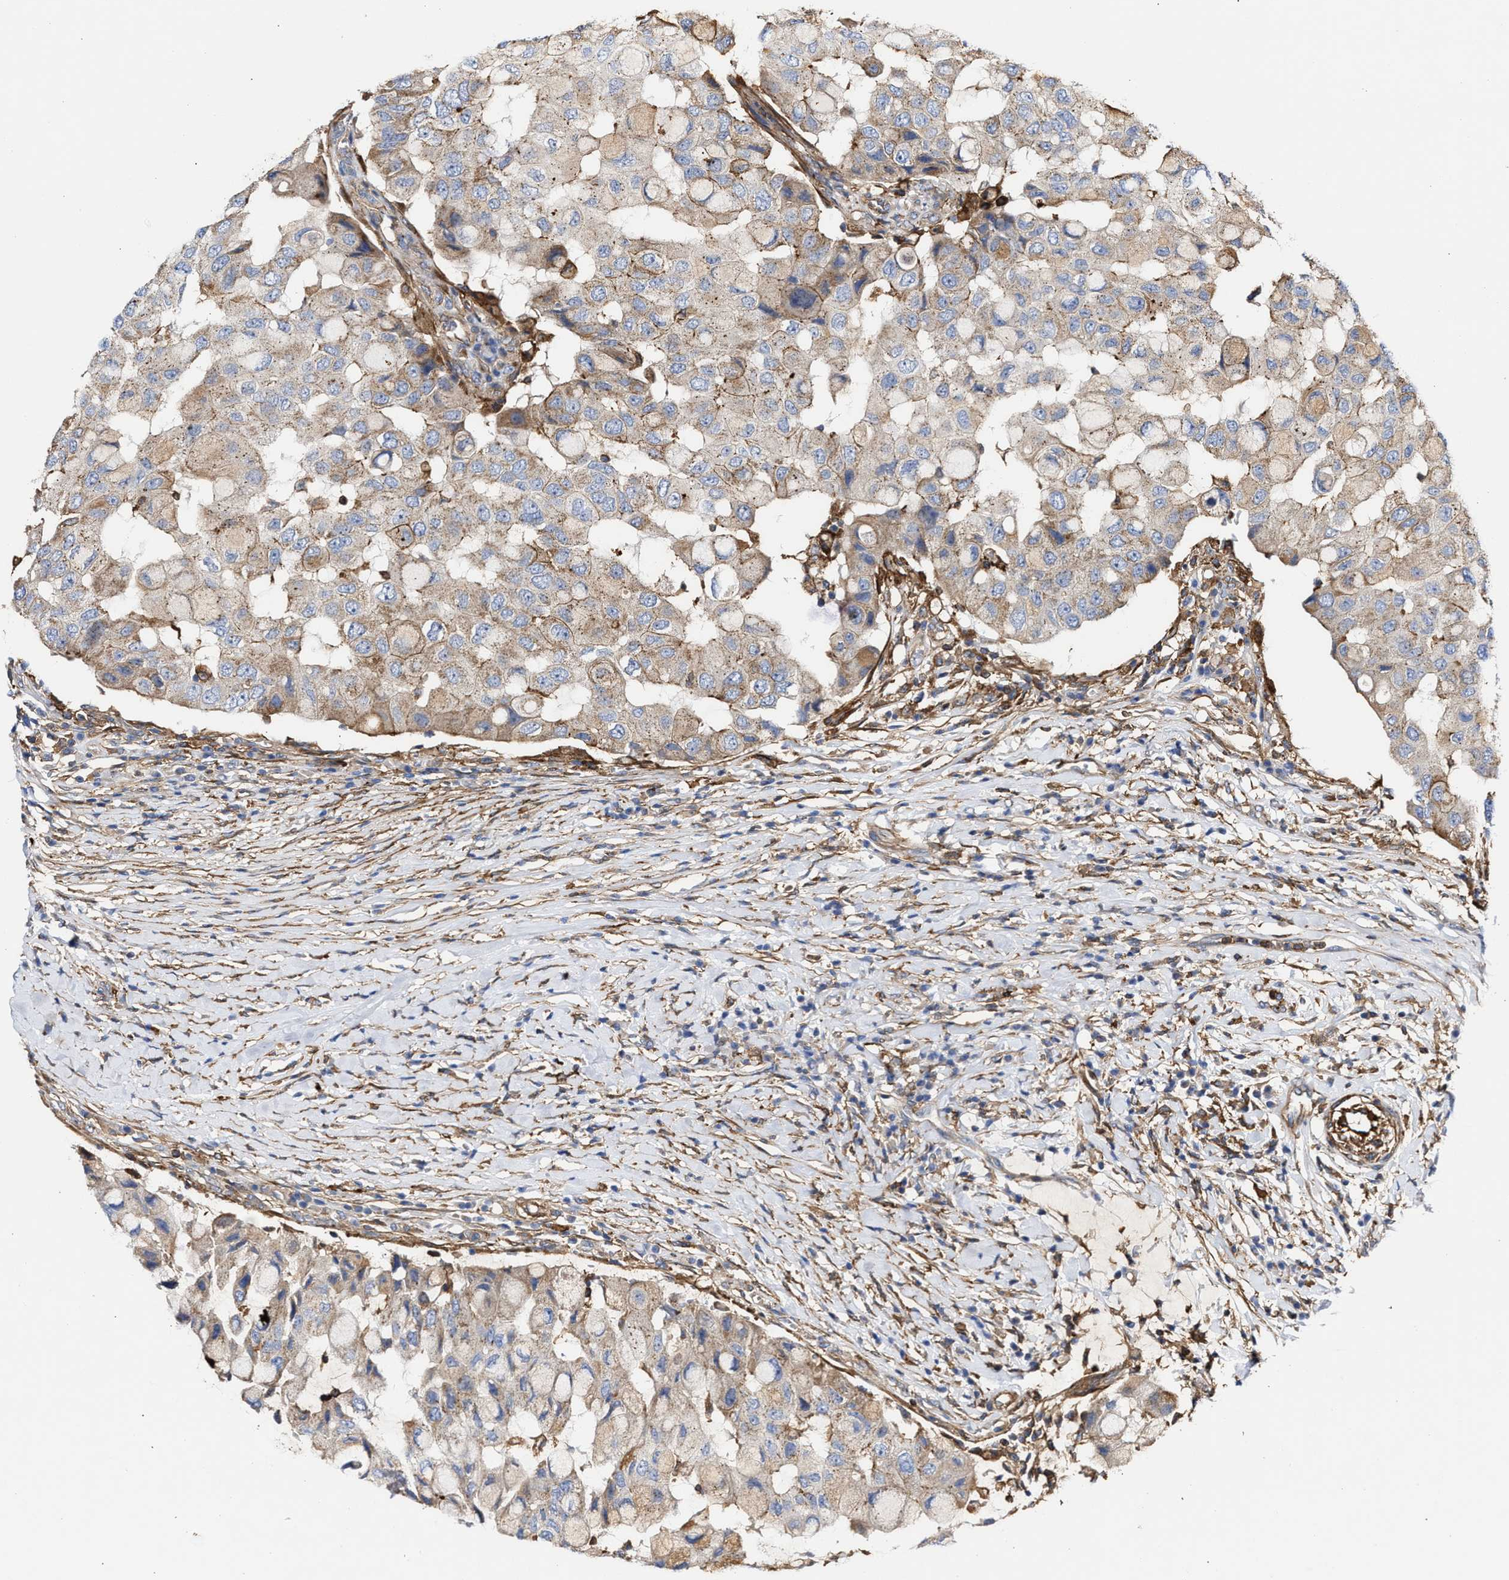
{"staining": {"intensity": "weak", "quantity": "<25%", "location": "cytoplasmic/membranous"}, "tissue": "breast cancer", "cell_type": "Tumor cells", "image_type": "cancer", "snomed": [{"axis": "morphology", "description": "Duct carcinoma"}, {"axis": "topography", "description": "Breast"}], "caption": "Histopathology image shows no protein staining in tumor cells of breast cancer tissue.", "gene": "HS3ST5", "patient": {"sex": "female", "age": 27}}